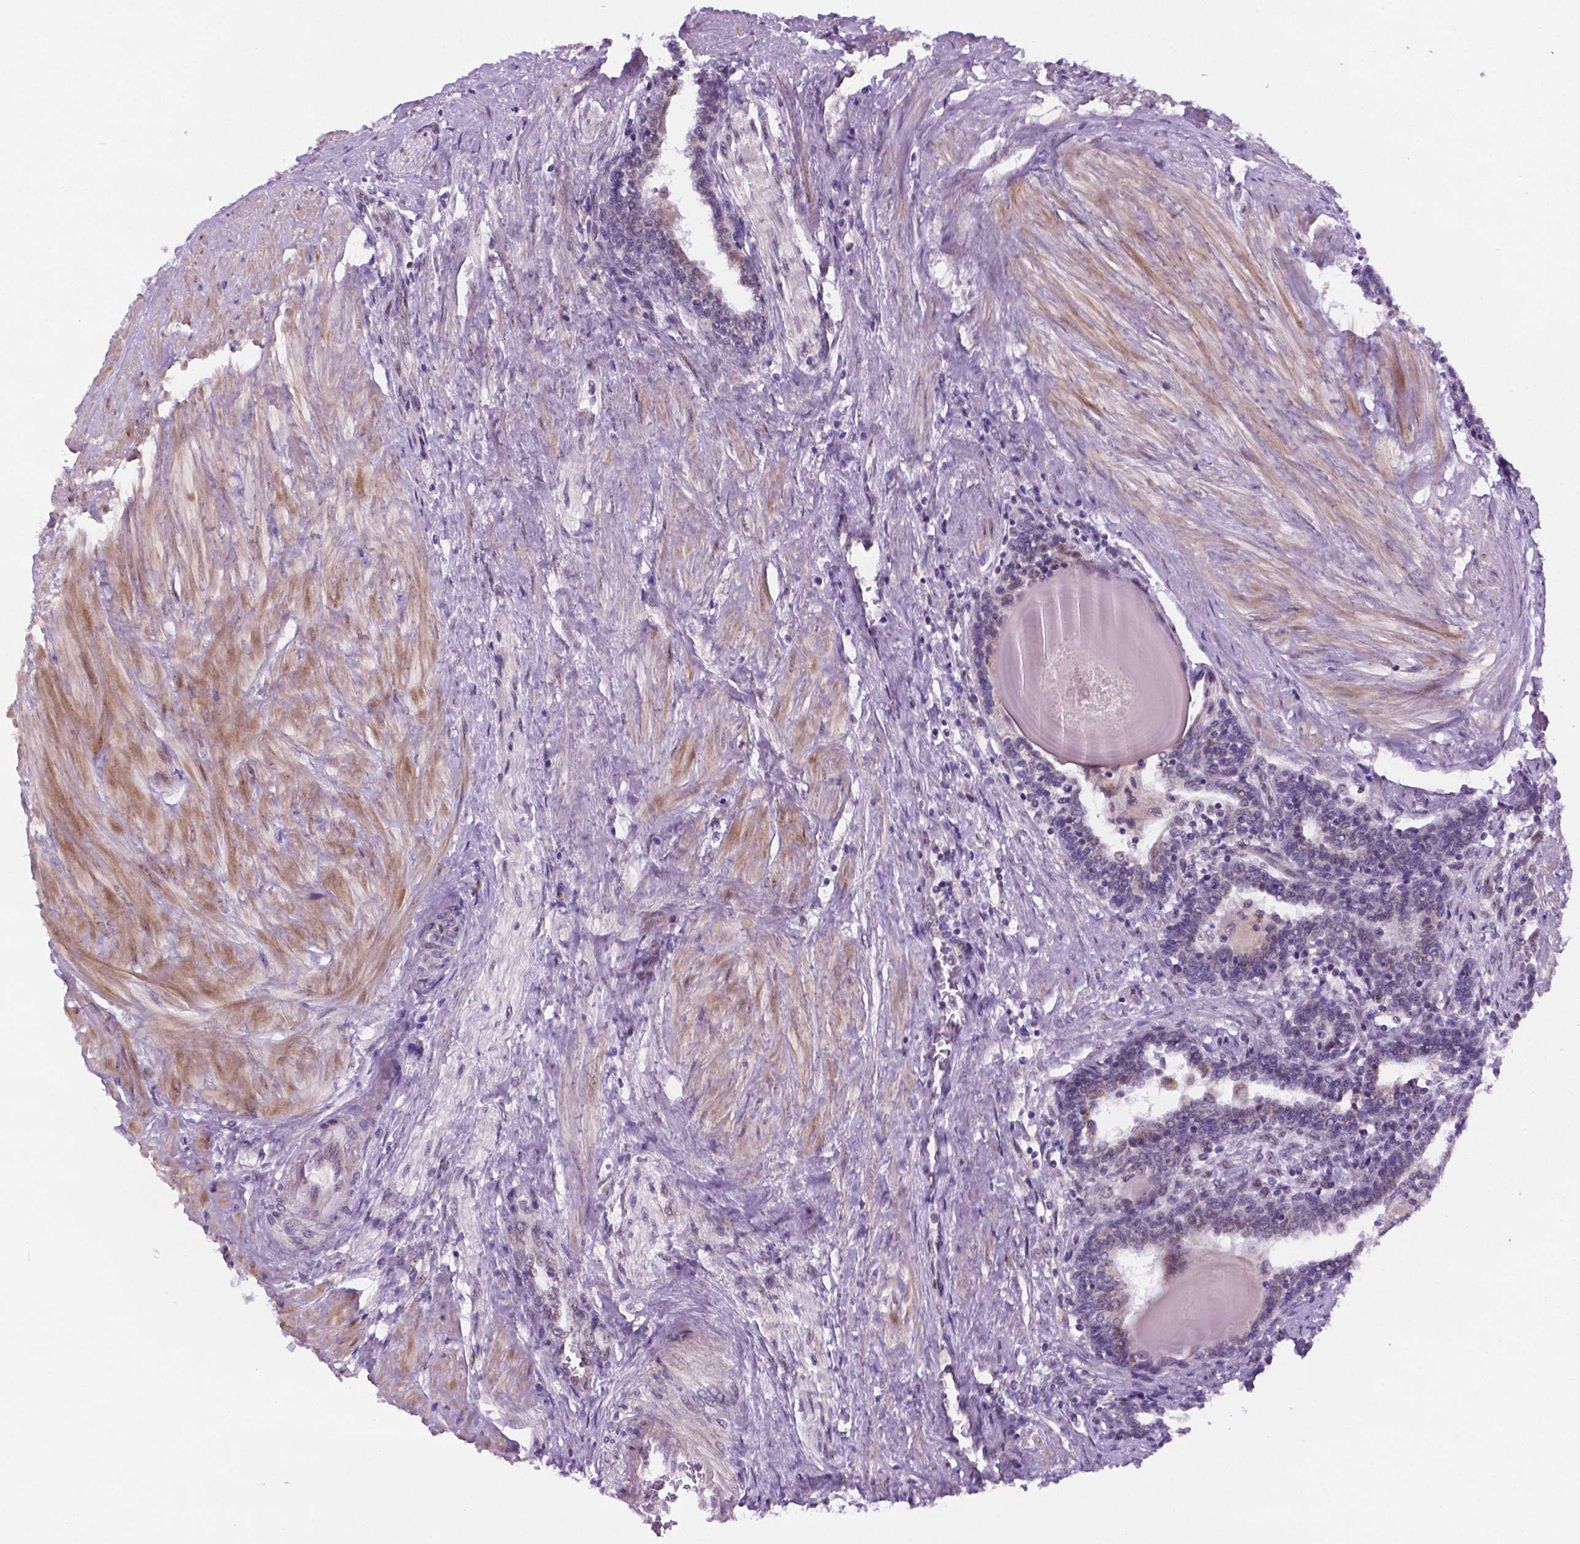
{"staining": {"intensity": "weak", "quantity": "<25%", "location": "nuclear"}, "tissue": "prostate", "cell_type": "Glandular cells", "image_type": "normal", "snomed": [{"axis": "morphology", "description": "Normal tissue, NOS"}, {"axis": "topography", "description": "Prostate"}], "caption": "Immunohistochemistry (IHC) histopathology image of unremarkable human prostate stained for a protein (brown), which demonstrates no expression in glandular cells.", "gene": "C18orf21", "patient": {"sex": "male", "age": 55}}